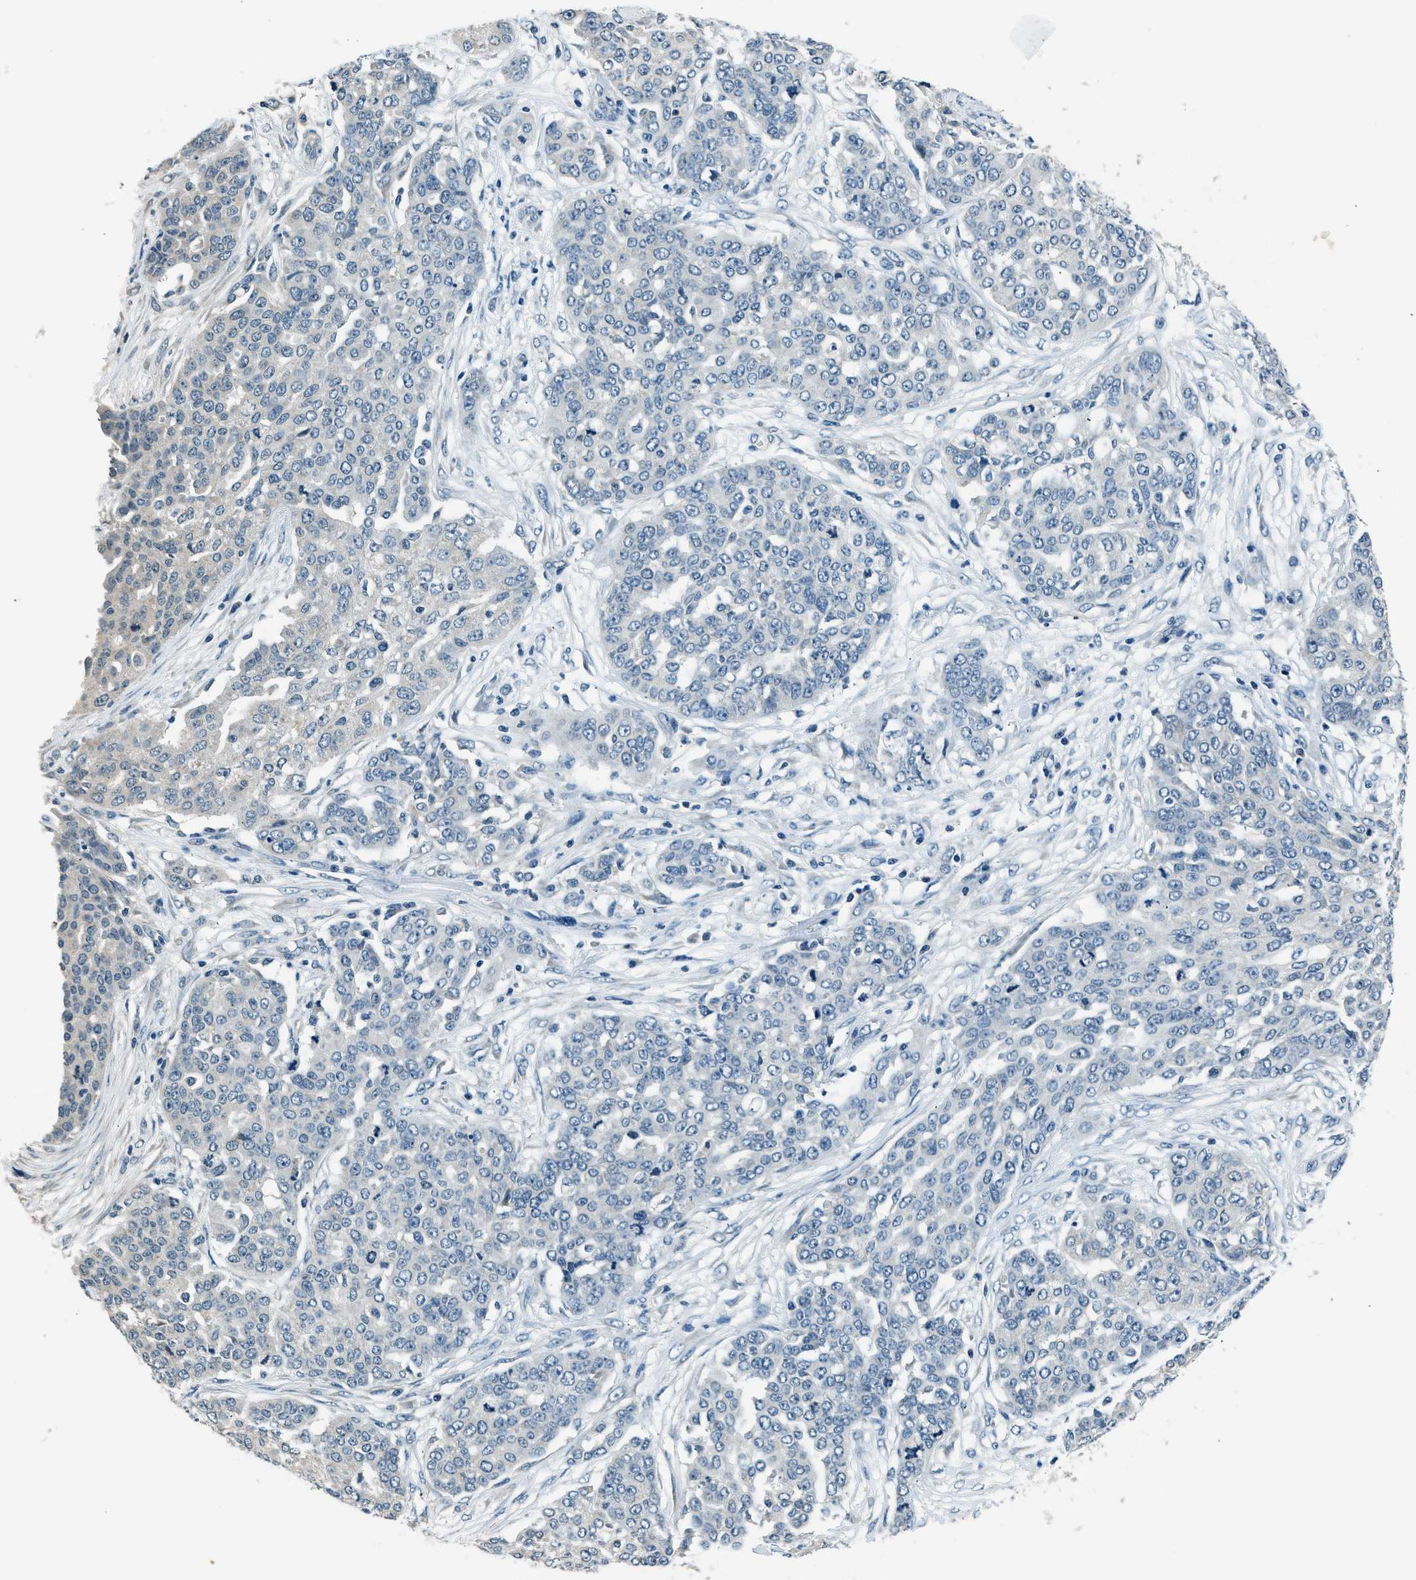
{"staining": {"intensity": "negative", "quantity": "none", "location": "none"}, "tissue": "ovarian cancer", "cell_type": "Tumor cells", "image_type": "cancer", "snomed": [{"axis": "morphology", "description": "Cystadenocarcinoma, serous, NOS"}, {"axis": "topography", "description": "Soft tissue"}, {"axis": "topography", "description": "Ovary"}], "caption": "Micrograph shows no significant protein positivity in tumor cells of ovarian cancer (serous cystadenocarcinoma). (Stains: DAB (3,3'-diaminobenzidine) IHC with hematoxylin counter stain, Microscopy: brightfield microscopy at high magnification).", "gene": "NME8", "patient": {"sex": "female", "age": 57}}